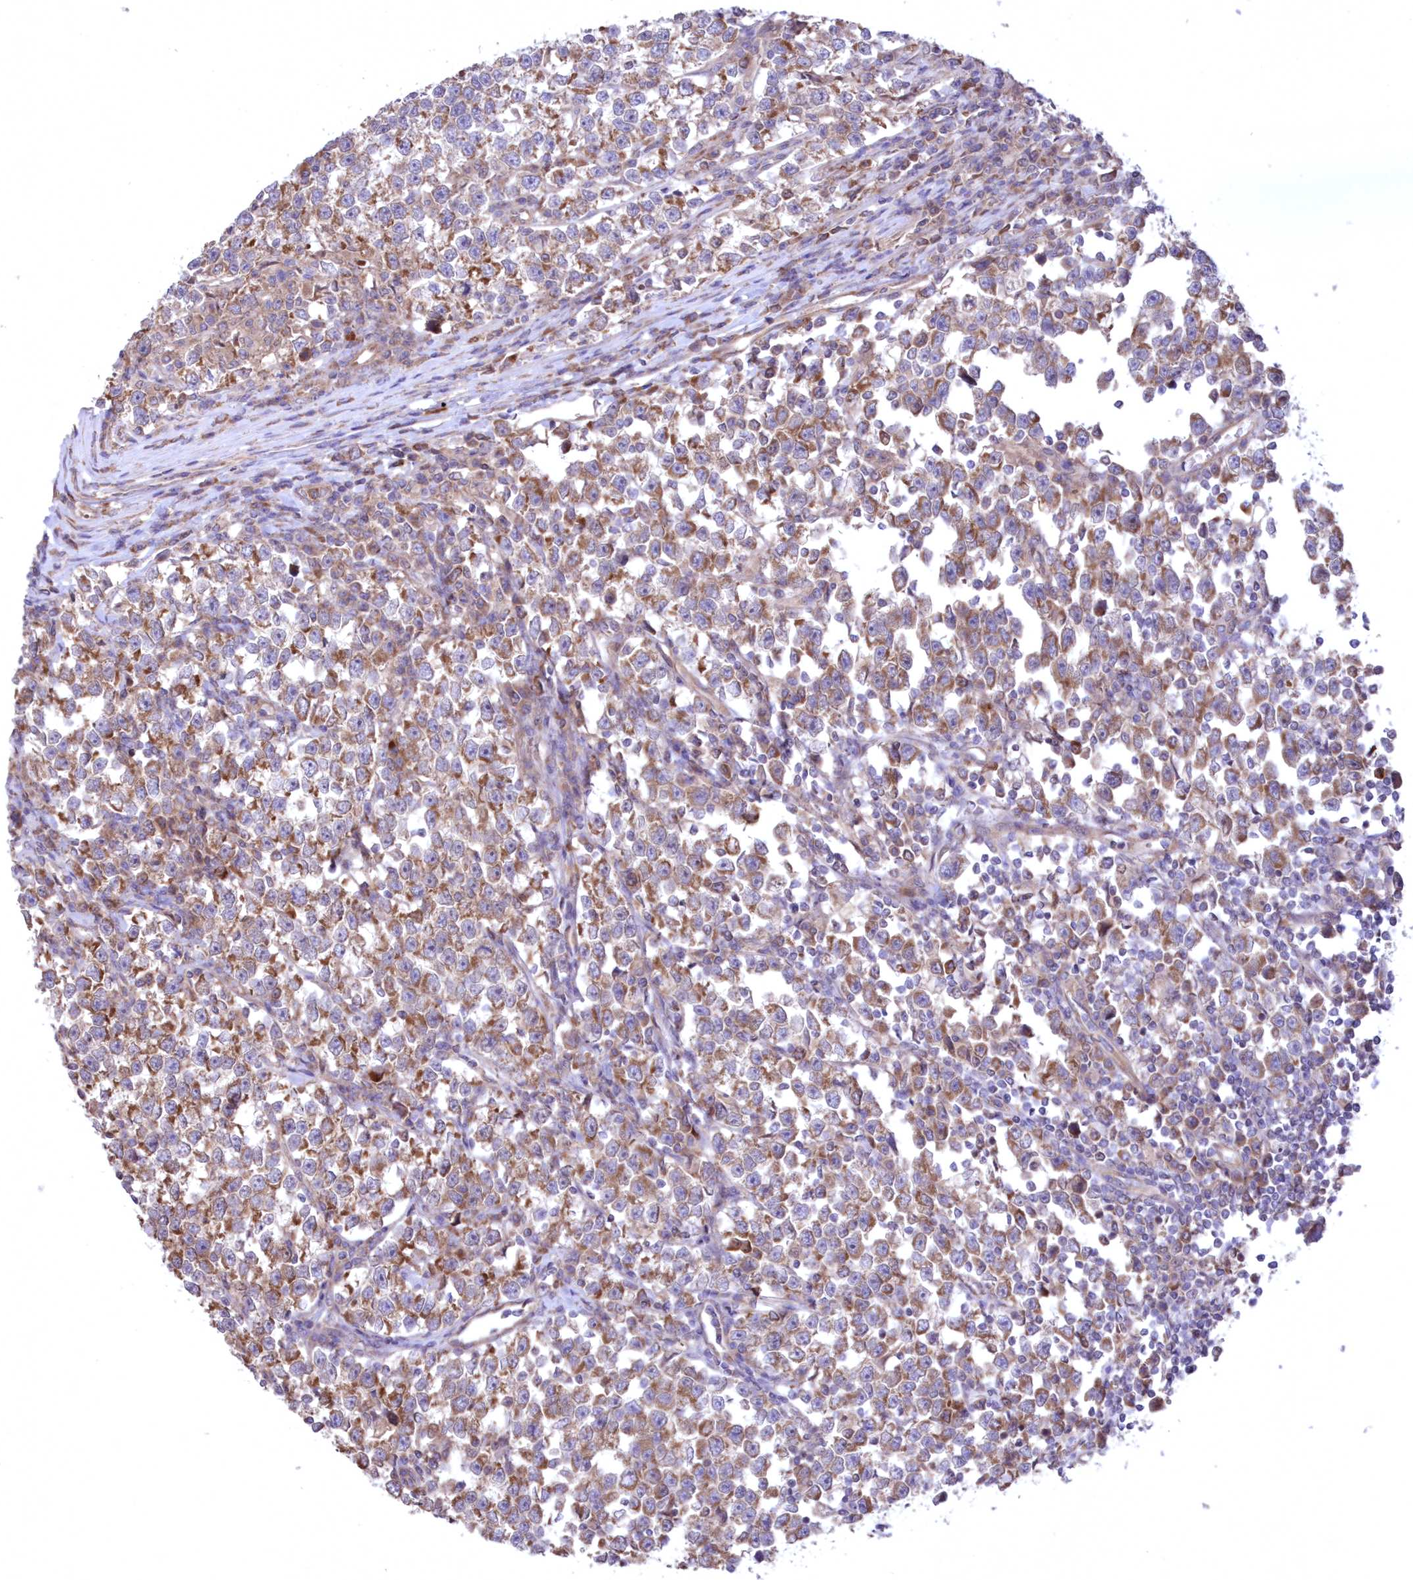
{"staining": {"intensity": "moderate", "quantity": ">75%", "location": "cytoplasmic/membranous"}, "tissue": "testis cancer", "cell_type": "Tumor cells", "image_type": "cancer", "snomed": [{"axis": "morphology", "description": "Normal tissue, NOS"}, {"axis": "morphology", "description": "Seminoma, NOS"}, {"axis": "topography", "description": "Testis"}], "caption": "IHC histopathology image of neoplastic tissue: human testis seminoma stained using immunohistochemistry demonstrates medium levels of moderate protein expression localized specifically in the cytoplasmic/membranous of tumor cells, appearing as a cytoplasmic/membranous brown color.", "gene": "MTRF1L", "patient": {"sex": "male", "age": 43}}